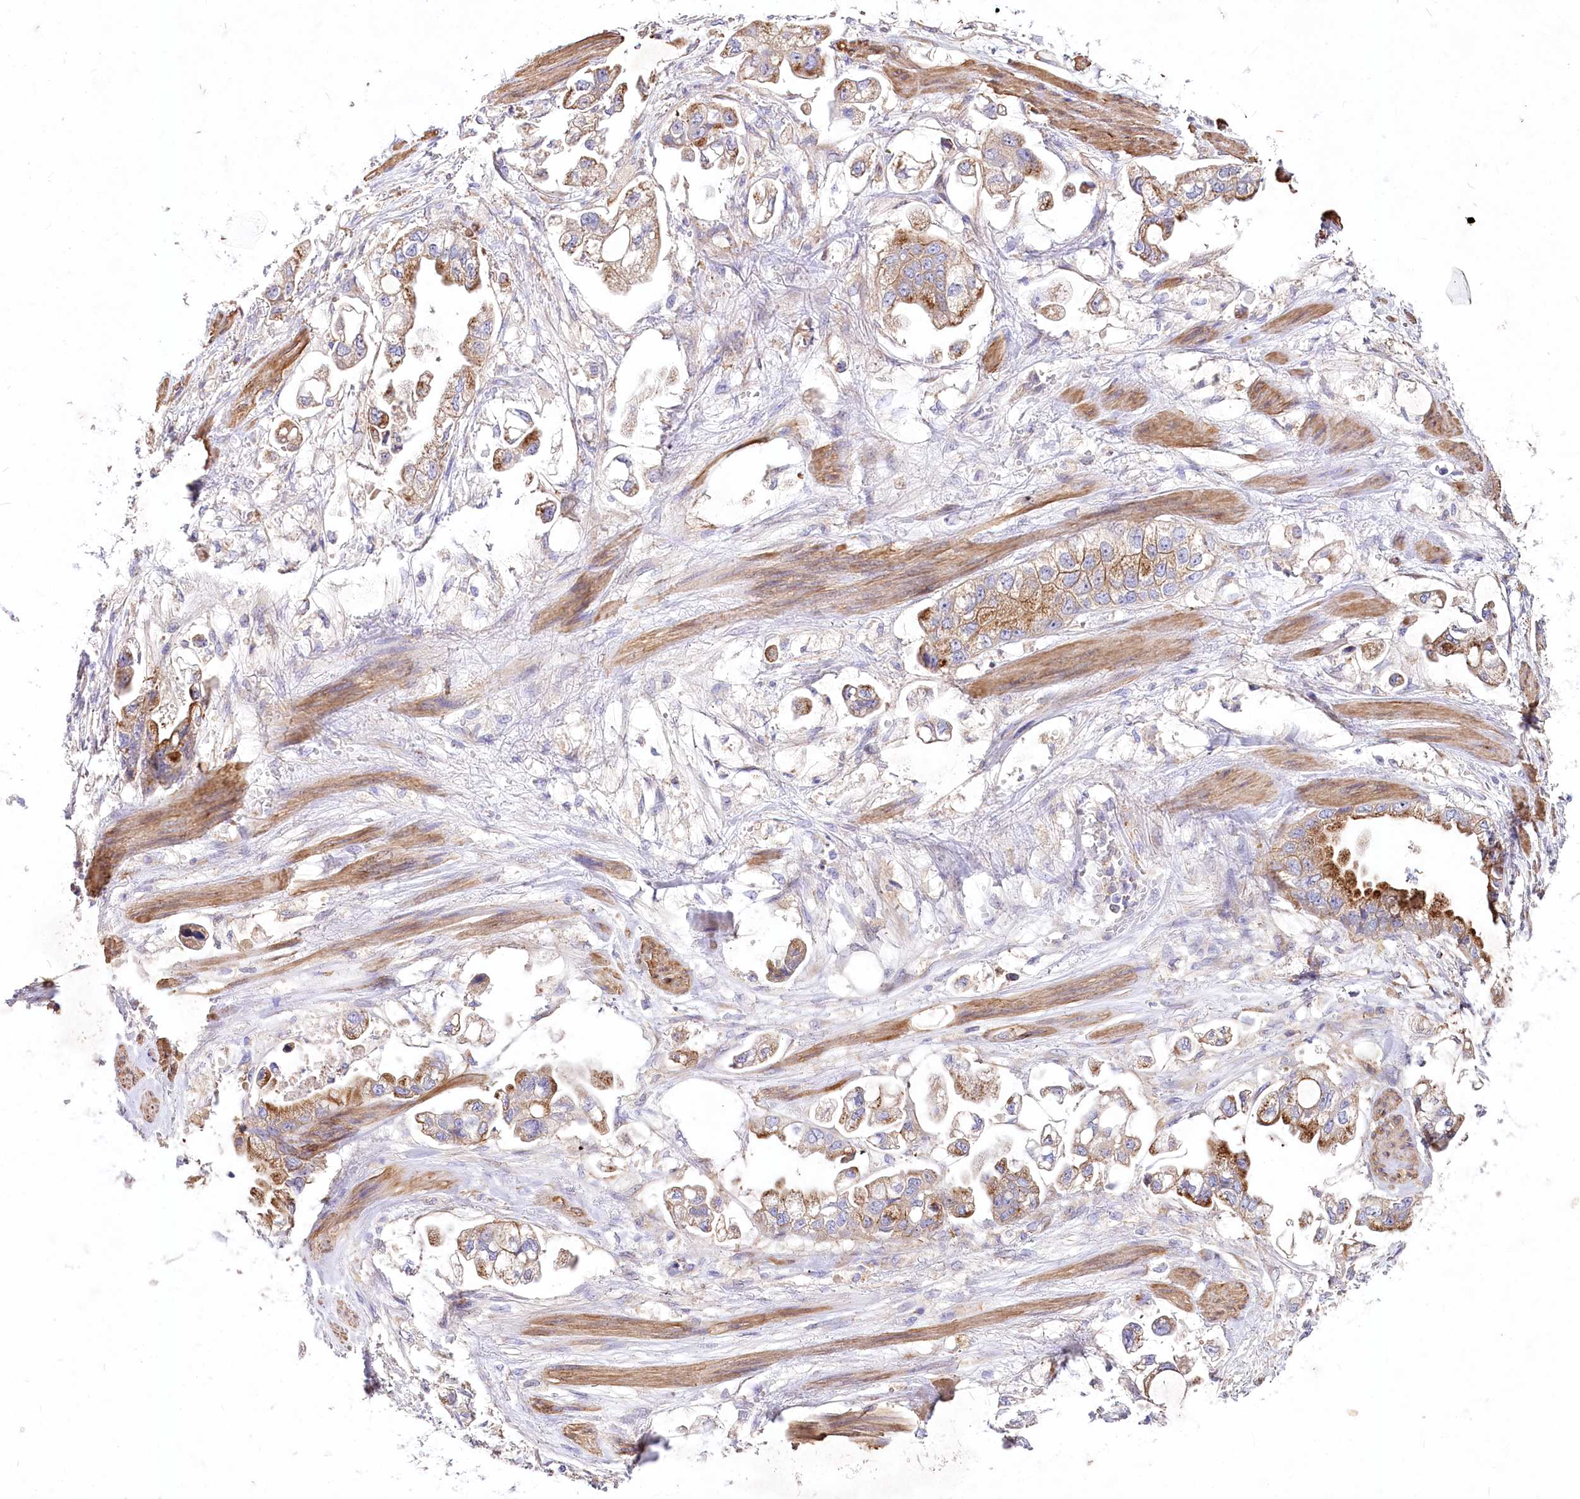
{"staining": {"intensity": "moderate", "quantity": ">75%", "location": "cytoplasmic/membranous"}, "tissue": "stomach cancer", "cell_type": "Tumor cells", "image_type": "cancer", "snomed": [{"axis": "morphology", "description": "Adenocarcinoma, NOS"}, {"axis": "topography", "description": "Stomach"}], "caption": "This micrograph displays immunohistochemistry staining of human stomach cancer (adenocarcinoma), with medium moderate cytoplasmic/membranous staining in about >75% of tumor cells.", "gene": "STX6", "patient": {"sex": "male", "age": 62}}